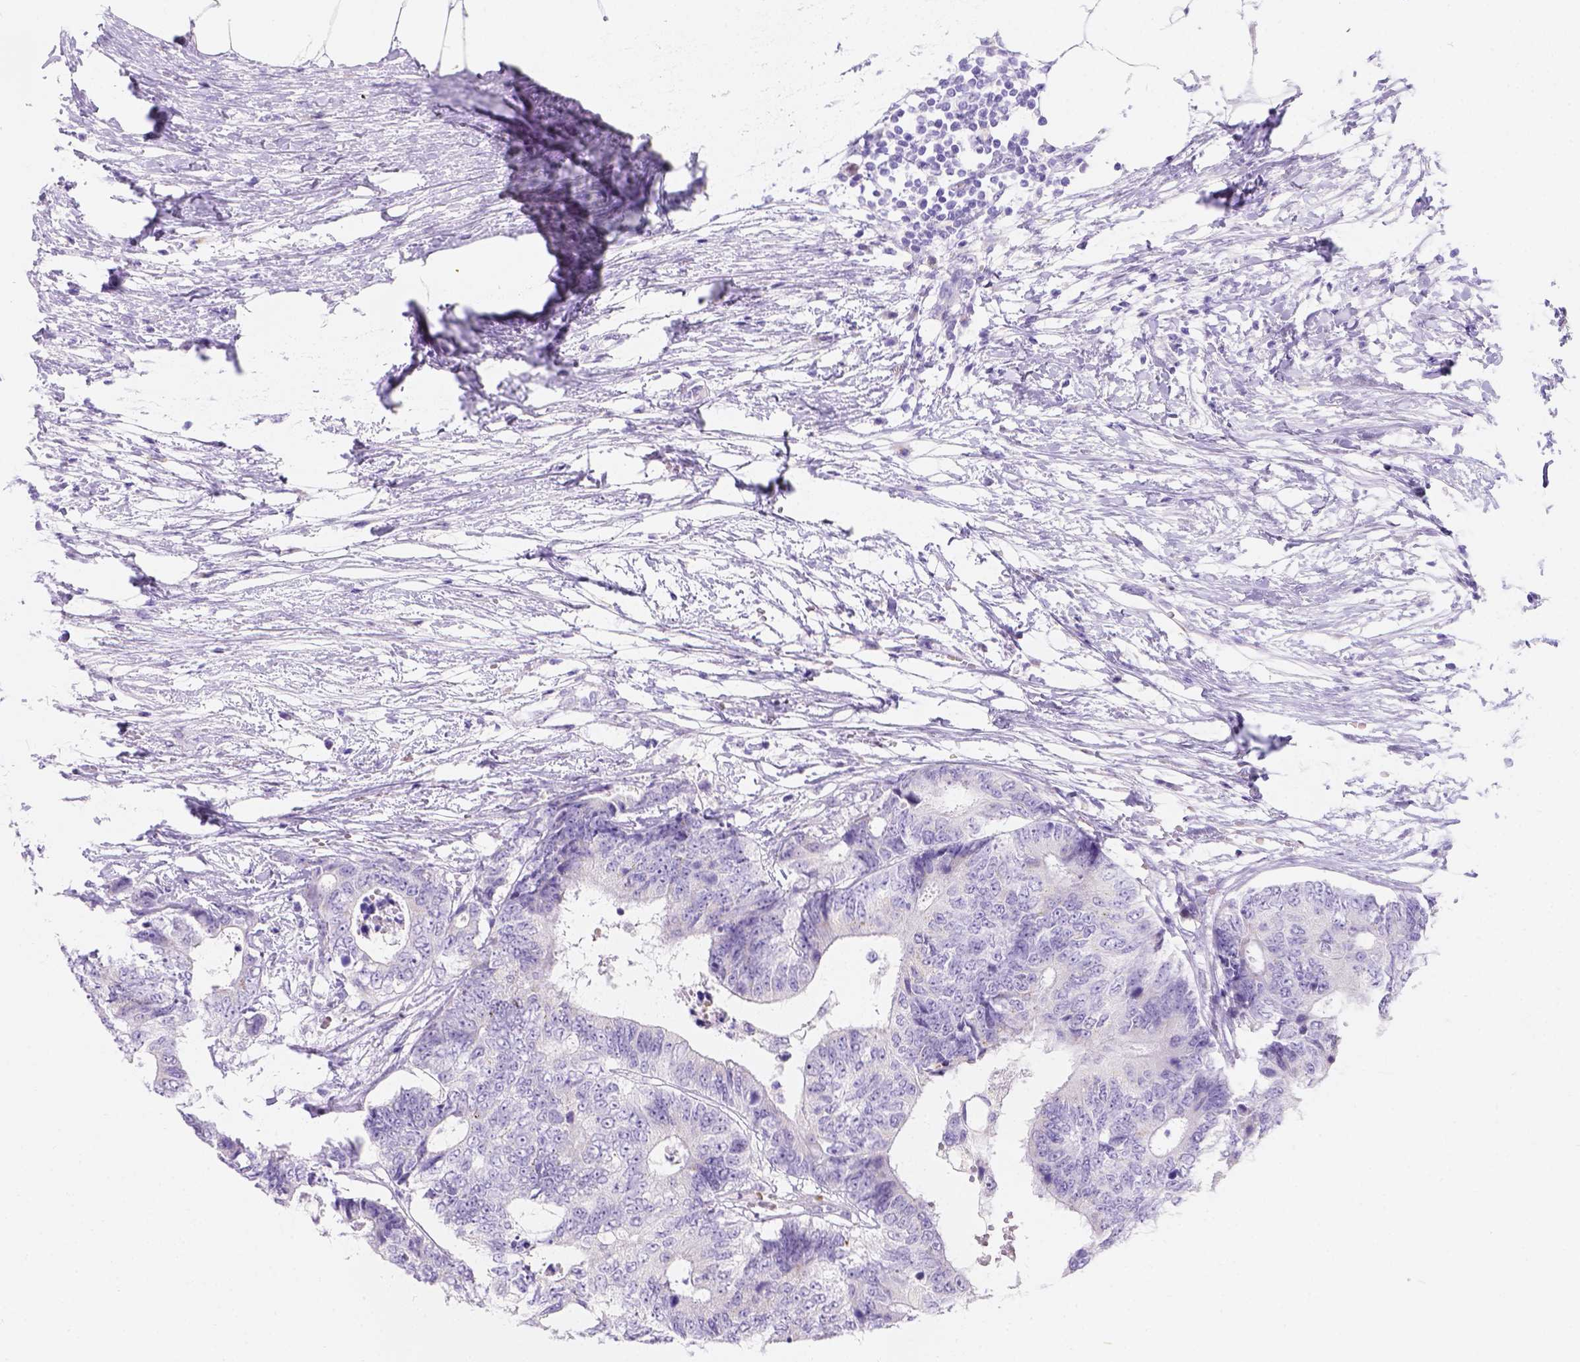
{"staining": {"intensity": "weak", "quantity": "25%-75%", "location": "cytoplasmic/membranous"}, "tissue": "colorectal cancer", "cell_type": "Tumor cells", "image_type": "cancer", "snomed": [{"axis": "morphology", "description": "Adenocarcinoma, NOS"}, {"axis": "topography", "description": "Colon"}], "caption": "A brown stain highlights weak cytoplasmic/membranous expression of a protein in colorectal cancer tumor cells.", "gene": "PHF7", "patient": {"sex": "female", "age": 48}}